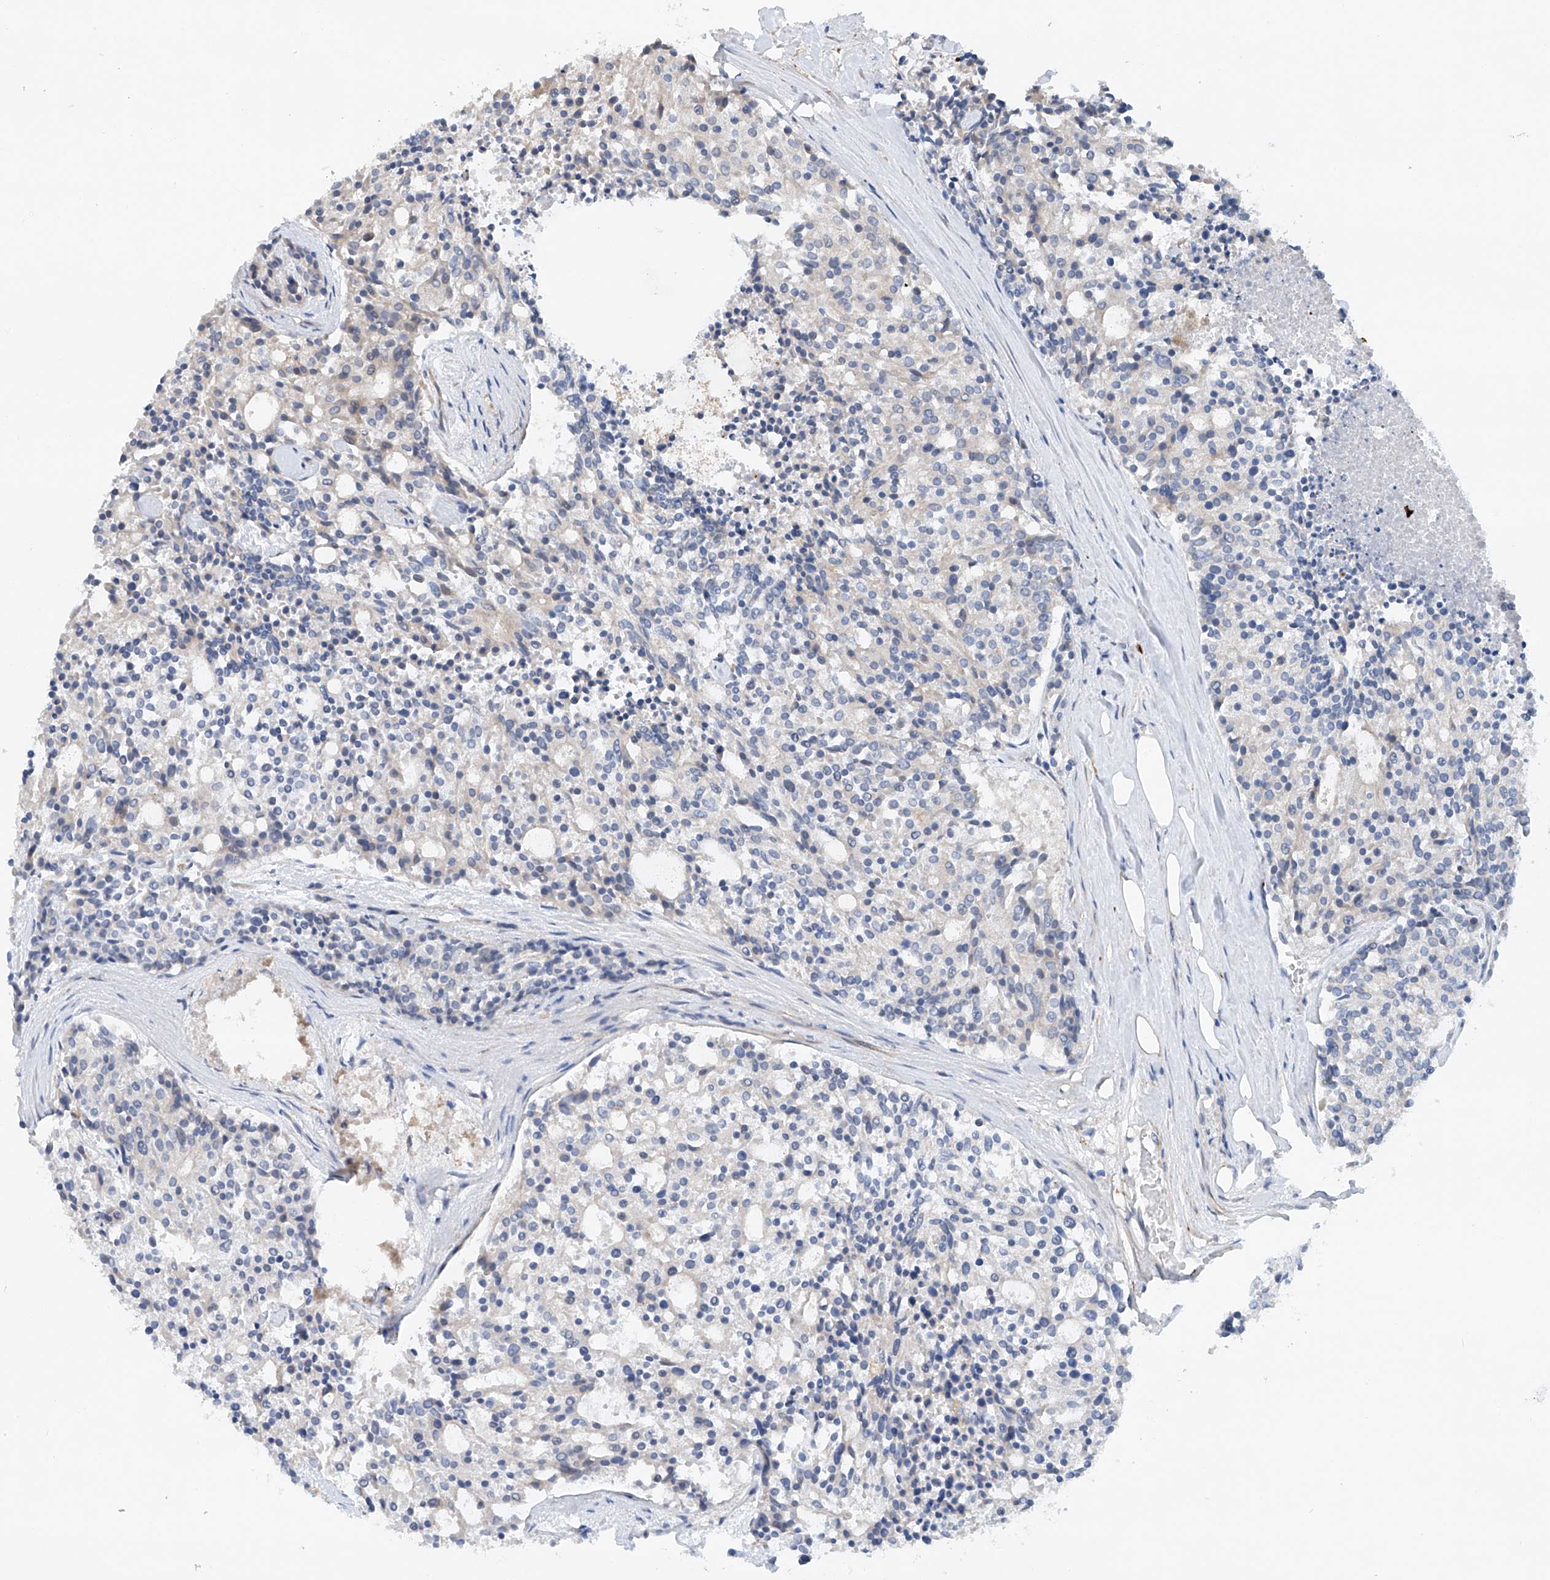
{"staining": {"intensity": "negative", "quantity": "none", "location": "none"}, "tissue": "carcinoid", "cell_type": "Tumor cells", "image_type": "cancer", "snomed": [{"axis": "morphology", "description": "Carcinoid, malignant, NOS"}, {"axis": "topography", "description": "Pancreas"}], "caption": "The immunohistochemistry photomicrograph has no significant expression in tumor cells of malignant carcinoid tissue.", "gene": "CEP85L", "patient": {"sex": "female", "age": 54}}